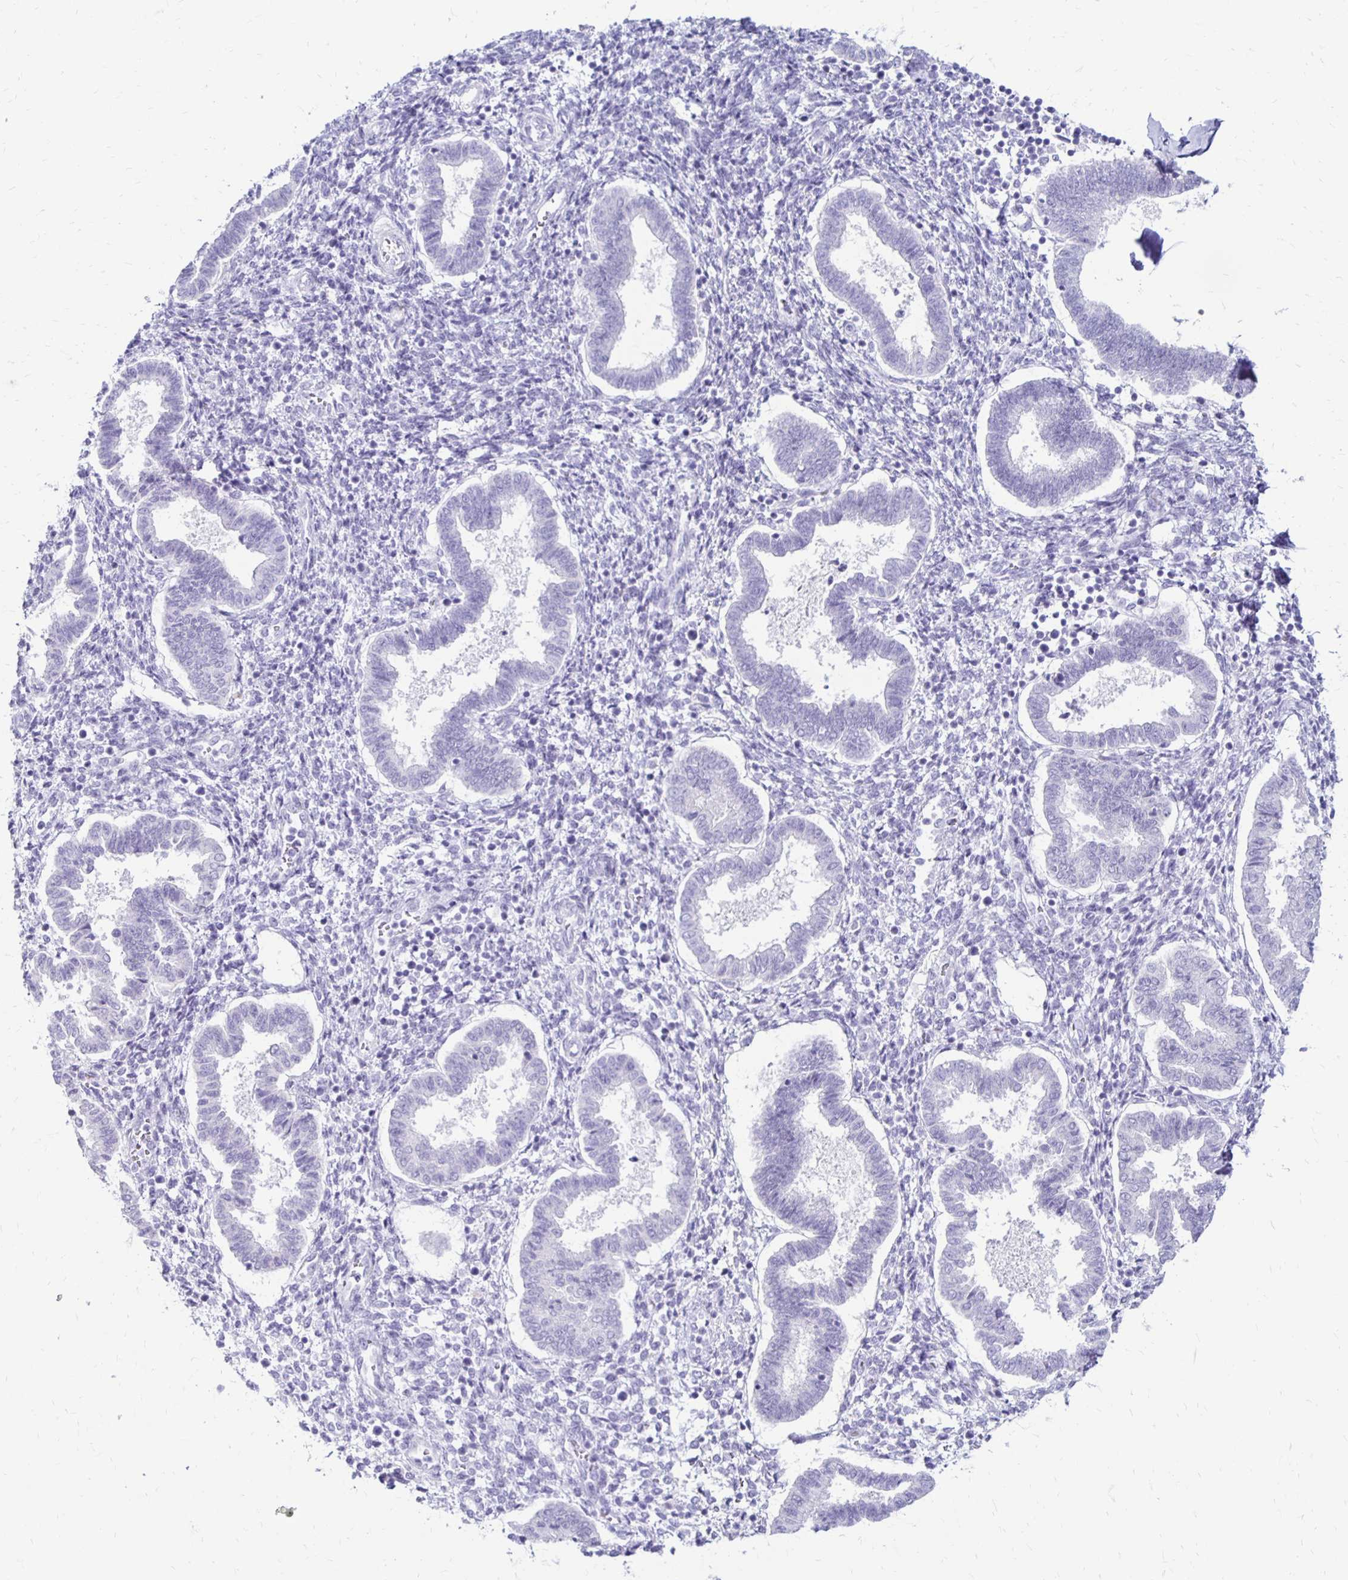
{"staining": {"intensity": "negative", "quantity": "none", "location": "none"}, "tissue": "endometrium", "cell_type": "Cells in endometrial stroma", "image_type": "normal", "snomed": [{"axis": "morphology", "description": "Normal tissue, NOS"}, {"axis": "topography", "description": "Endometrium"}], "caption": "Protein analysis of unremarkable endometrium shows no significant staining in cells in endometrial stroma.", "gene": "RYR1", "patient": {"sex": "female", "age": 24}}